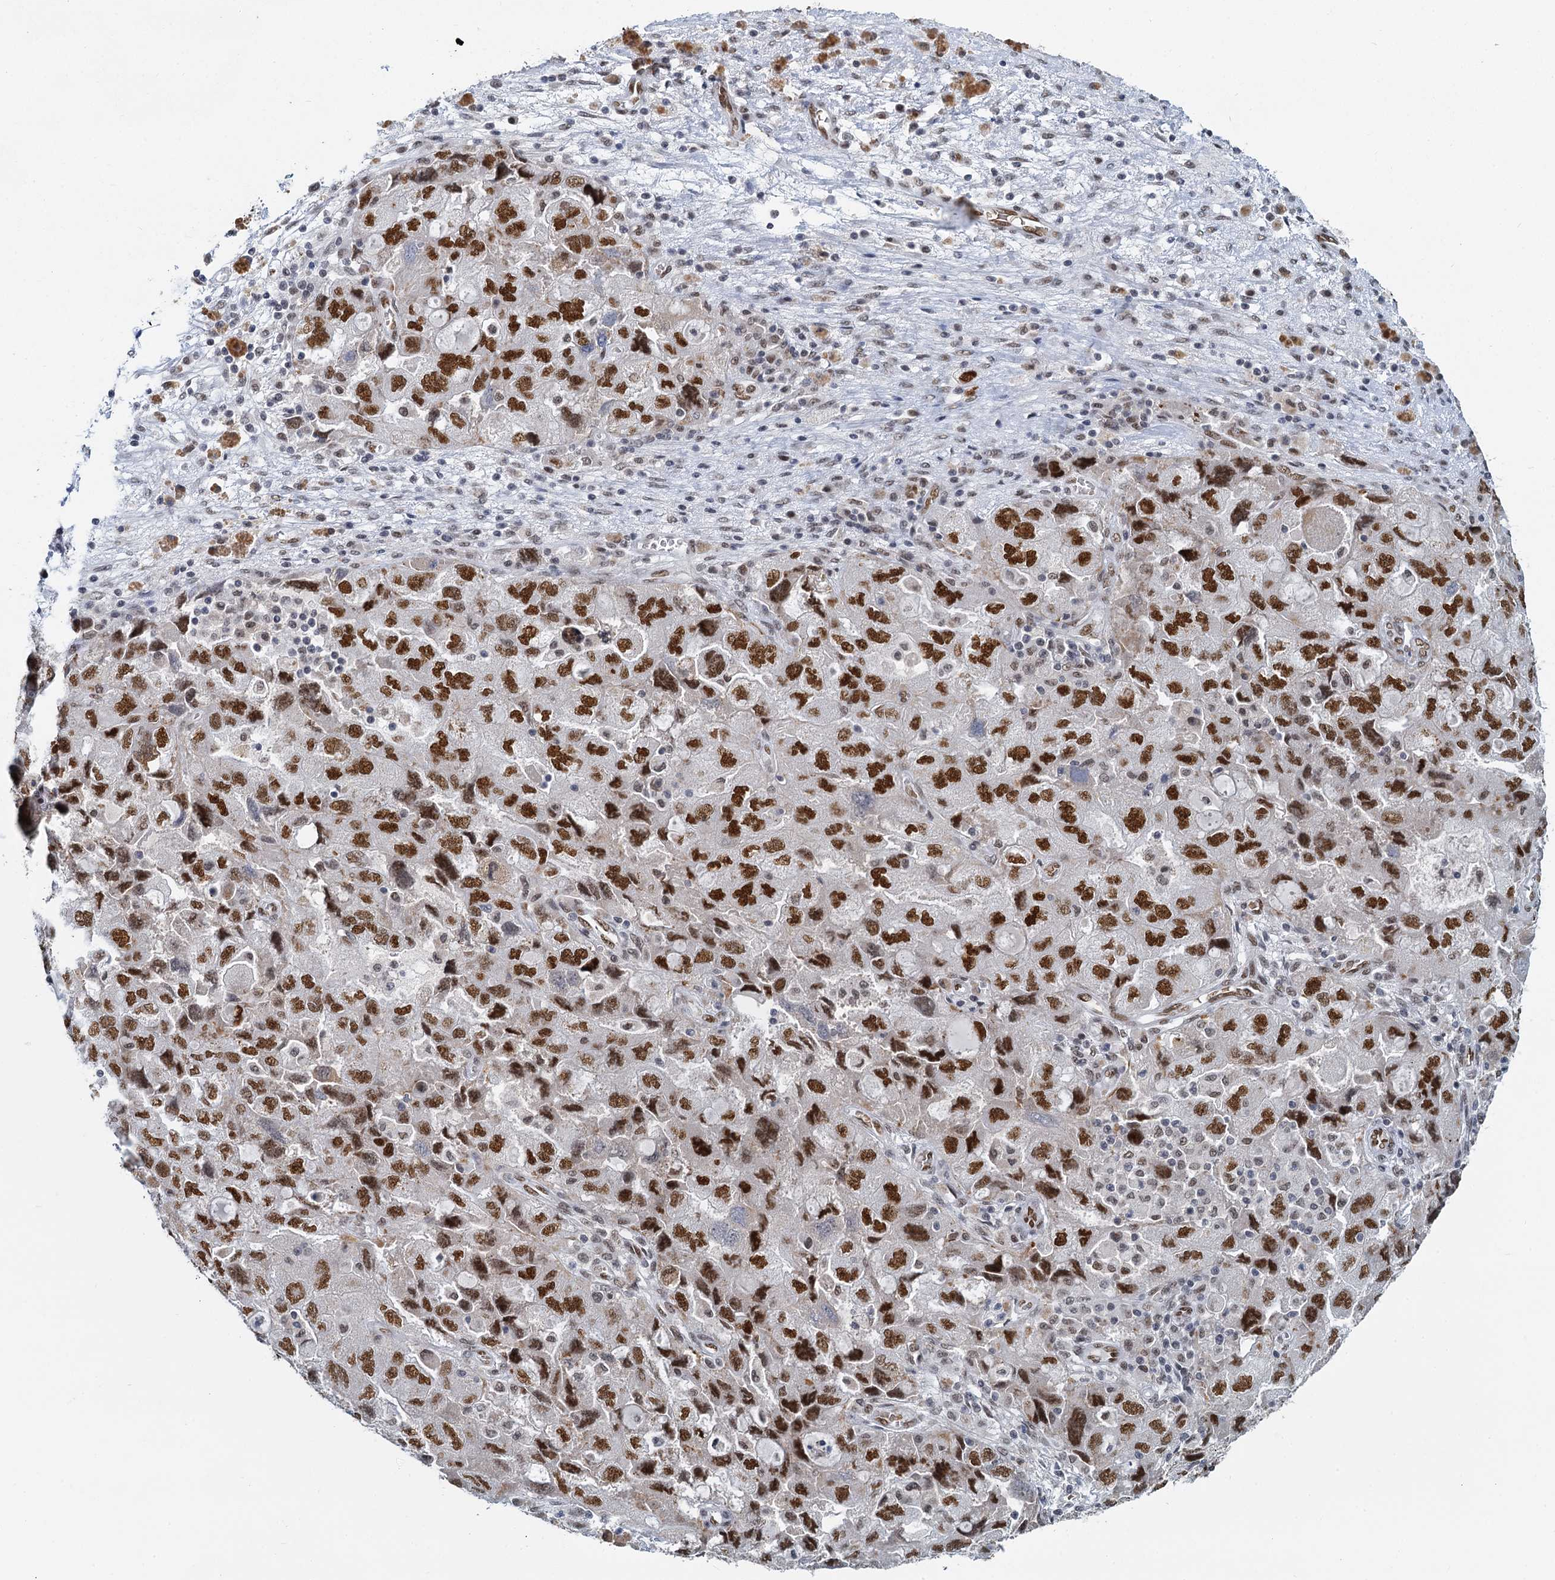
{"staining": {"intensity": "strong", "quantity": ">75%", "location": "nuclear"}, "tissue": "ovarian cancer", "cell_type": "Tumor cells", "image_type": "cancer", "snomed": [{"axis": "morphology", "description": "Carcinoma, NOS"}, {"axis": "morphology", "description": "Cystadenocarcinoma, serous, NOS"}, {"axis": "topography", "description": "Ovary"}], "caption": "Immunohistochemistry (DAB) staining of ovarian serous cystadenocarcinoma displays strong nuclear protein expression in approximately >75% of tumor cells.", "gene": "RPRD1A", "patient": {"sex": "female", "age": 69}}